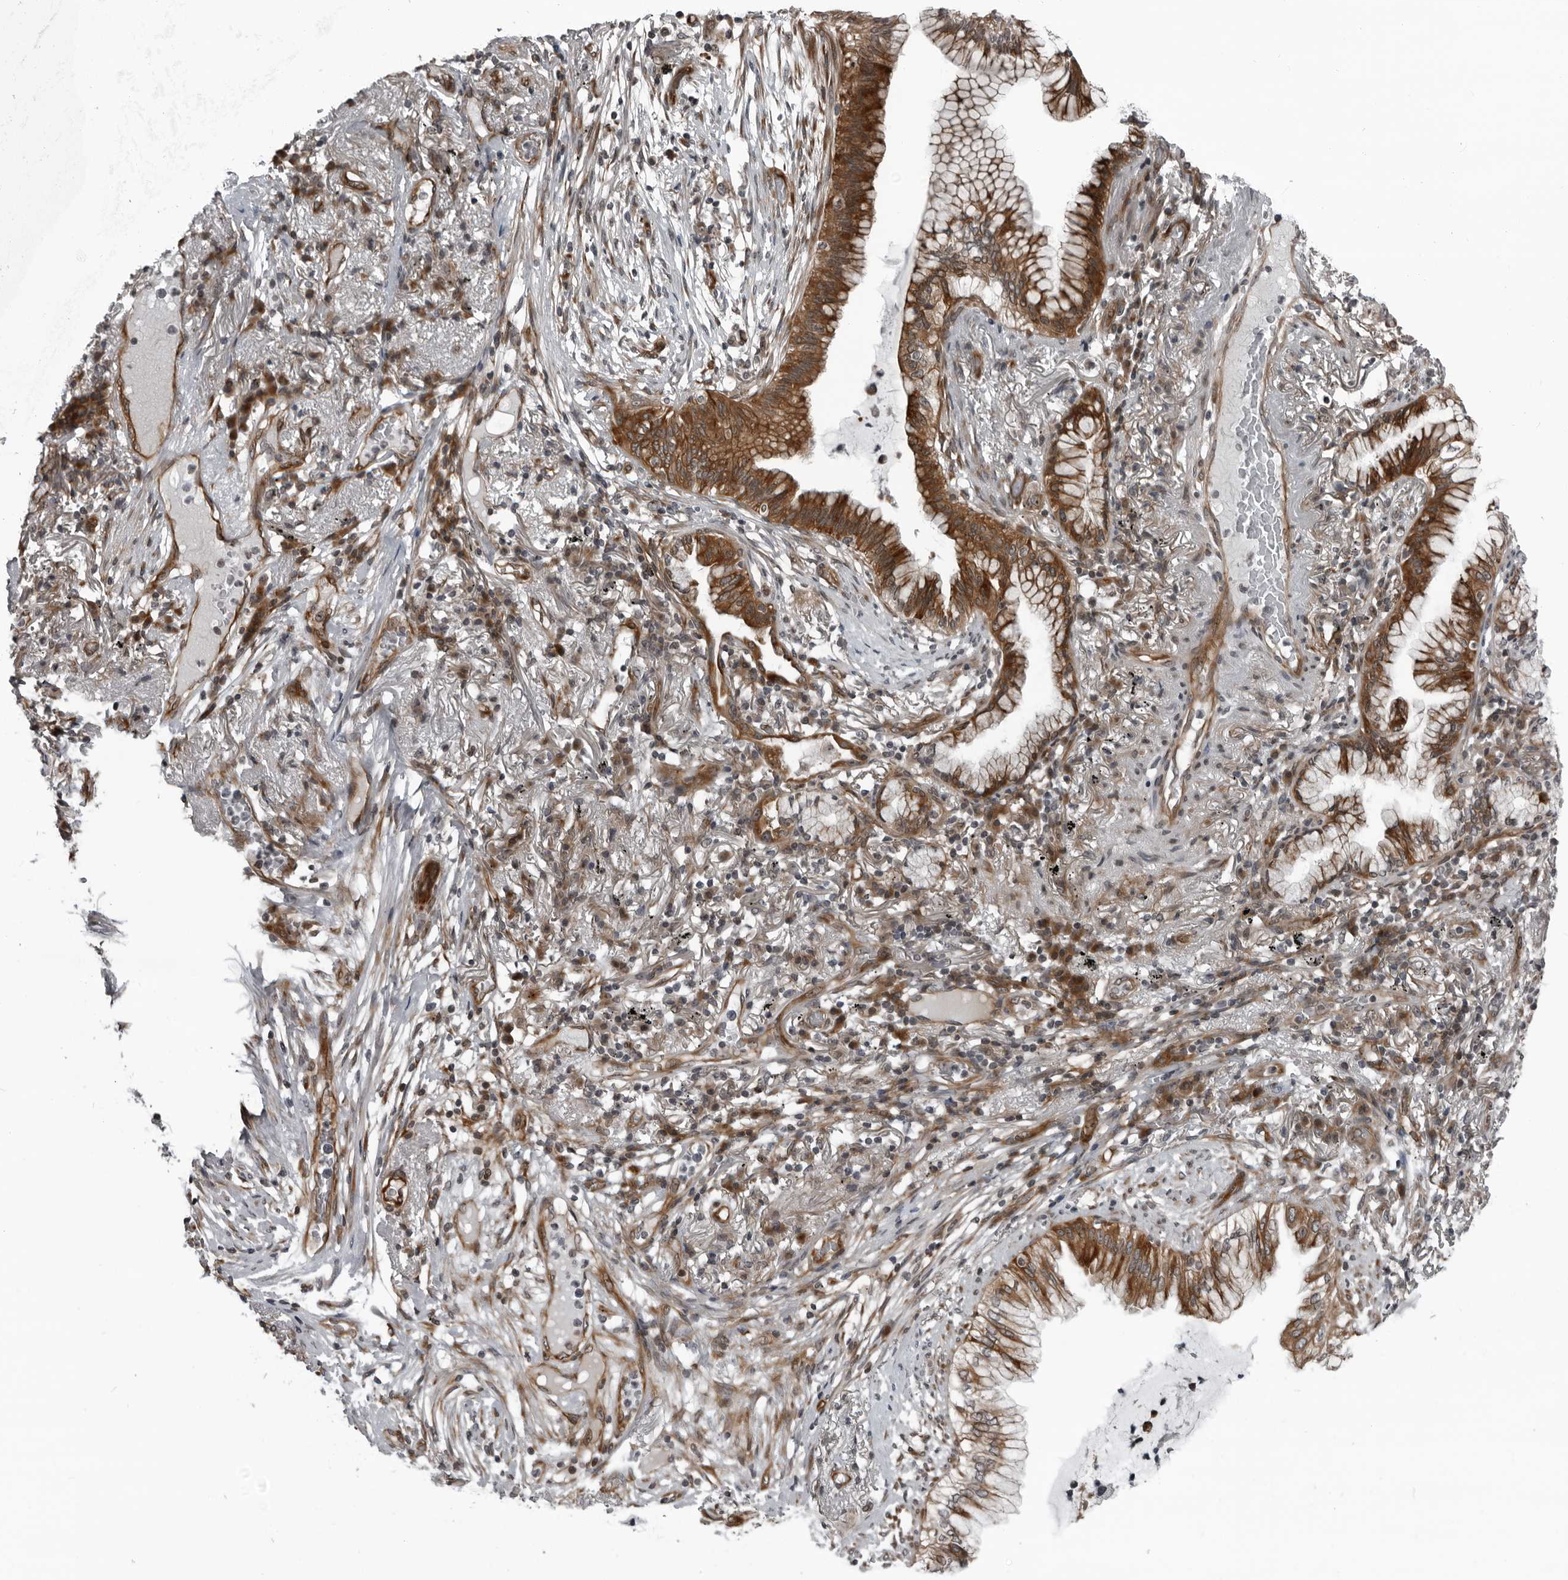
{"staining": {"intensity": "moderate", "quantity": ">75%", "location": "cytoplasmic/membranous"}, "tissue": "lung cancer", "cell_type": "Tumor cells", "image_type": "cancer", "snomed": [{"axis": "morphology", "description": "Adenocarcinoma, NOS"}, {"axis": "topography", "description": "Lung"}], "caption": "IHC staining of lung adenocarcinoma, which displays medium levels of moderate cytoplasmic/membranous expression in approximately >75% of tumor cells indicating moderate cytoplasmic/membranous protein expression. The staining was performed using DAB (brown) for protein detection and nuclei were counterstained in hematoxylin (blue).", "gene": "FAM102B", "patient": {"sex": "female", "age": 70}}